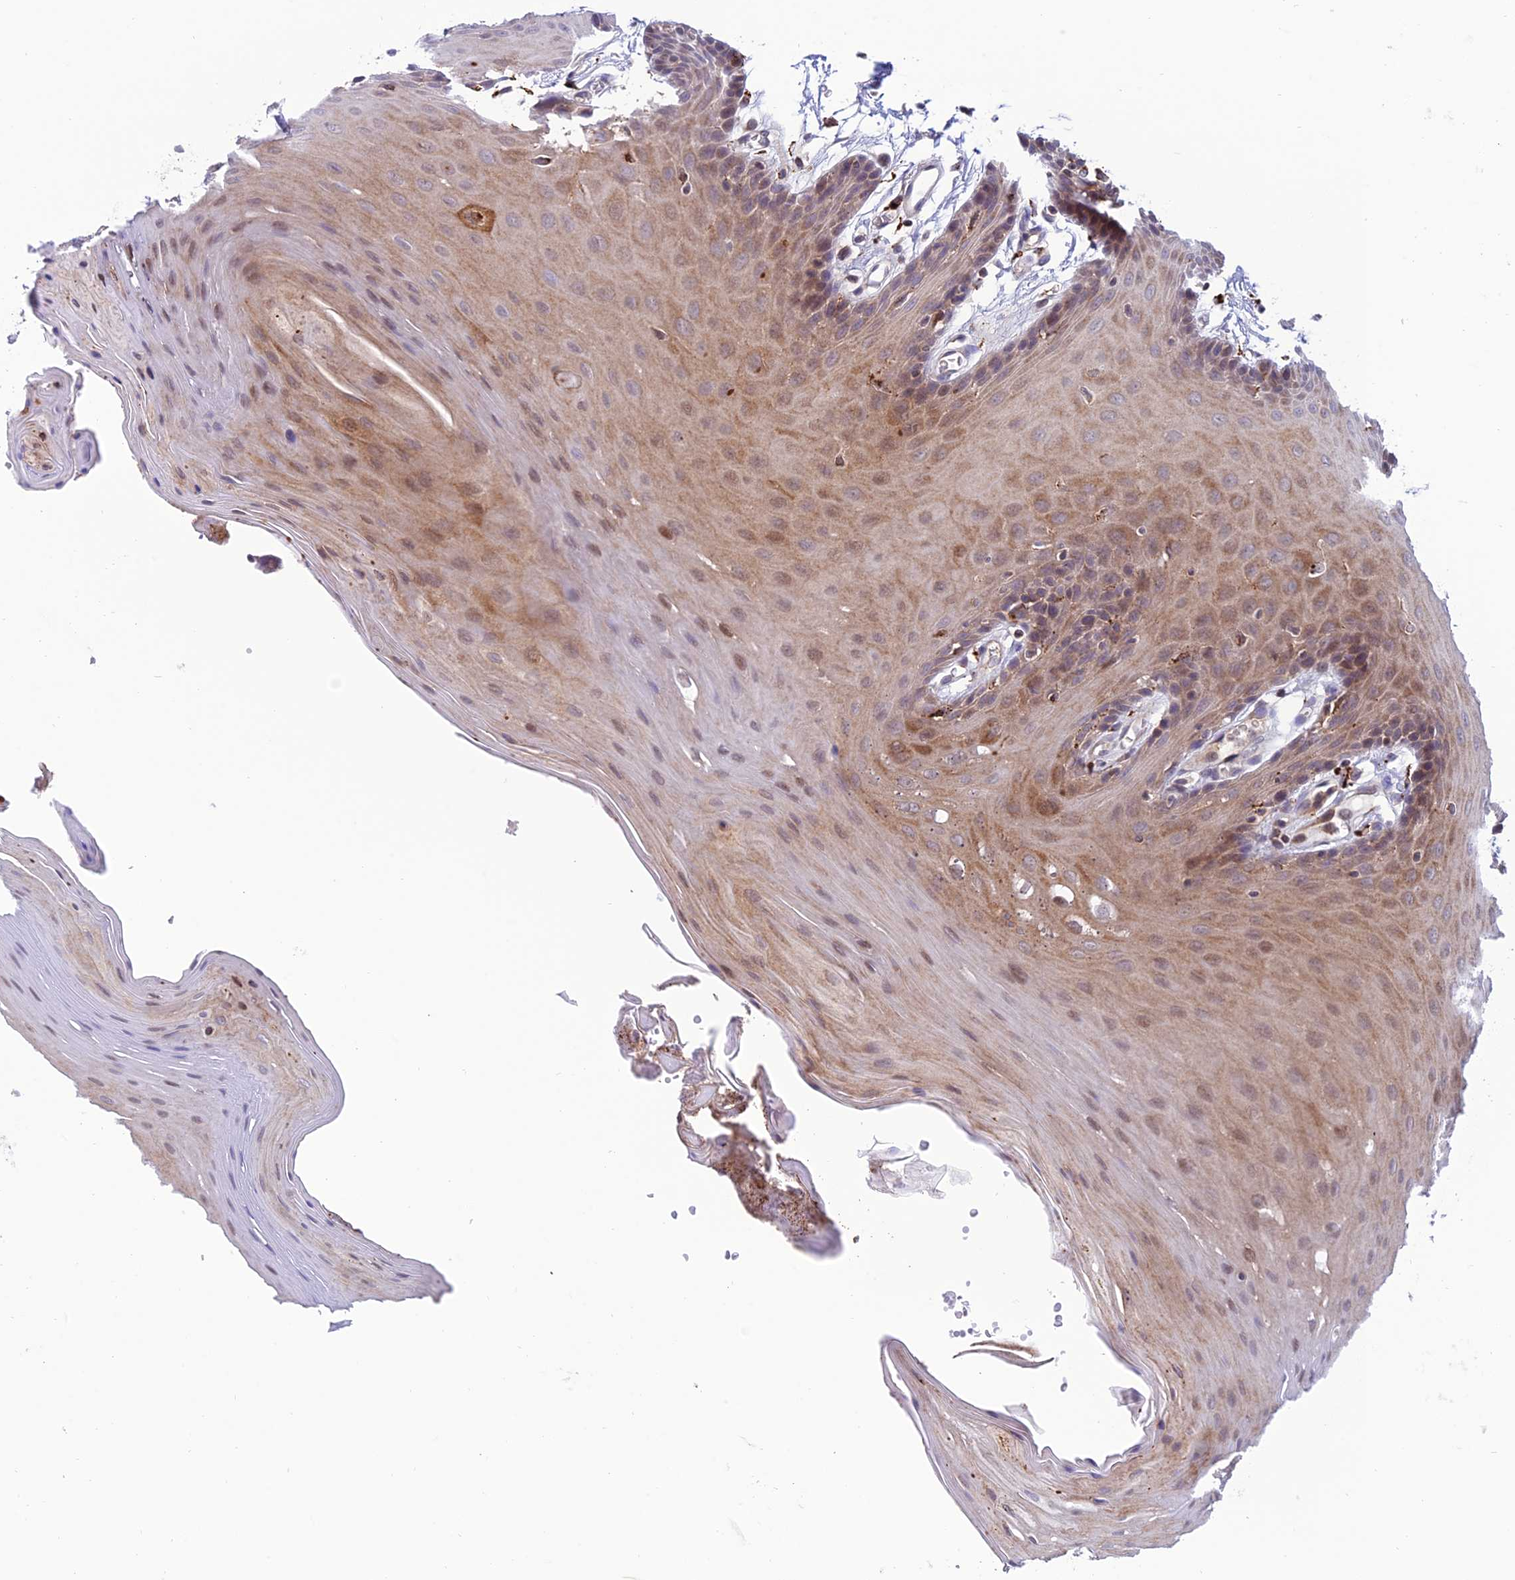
{"staining": {"intensity": "weak", "quantity": "25%-75%", "location": "cytoplasmic/membranous"}, "tissue": "oral mucosa", "cell_type": "Squamous epithelial cells", "image_type": "normal", "snomed": [{"axis": "morphology", "description": "Normal tissue, NOS"}, {"axis": "morphology", "description": "Squamous cell carcinoma, NOS"}, {"axis": "topography", "description": "Skeletal muscle"}, {"axis": "topography", "description": "Oral tissue"}, {"axis": "topography", "description": "Salivary gland"}, {"axis": "topography", "description": "Head-Neck"}], "caption": "This photomicrograph displays immunohistochemistry (IHC) staining of benign human oral mucosa, with low weak cytoplasmic/membranous expression in about 25%-75% of squamous epithelial cells.", "gene": "ARHGEF18", "patient": {"sex": "male", "age": 54}}